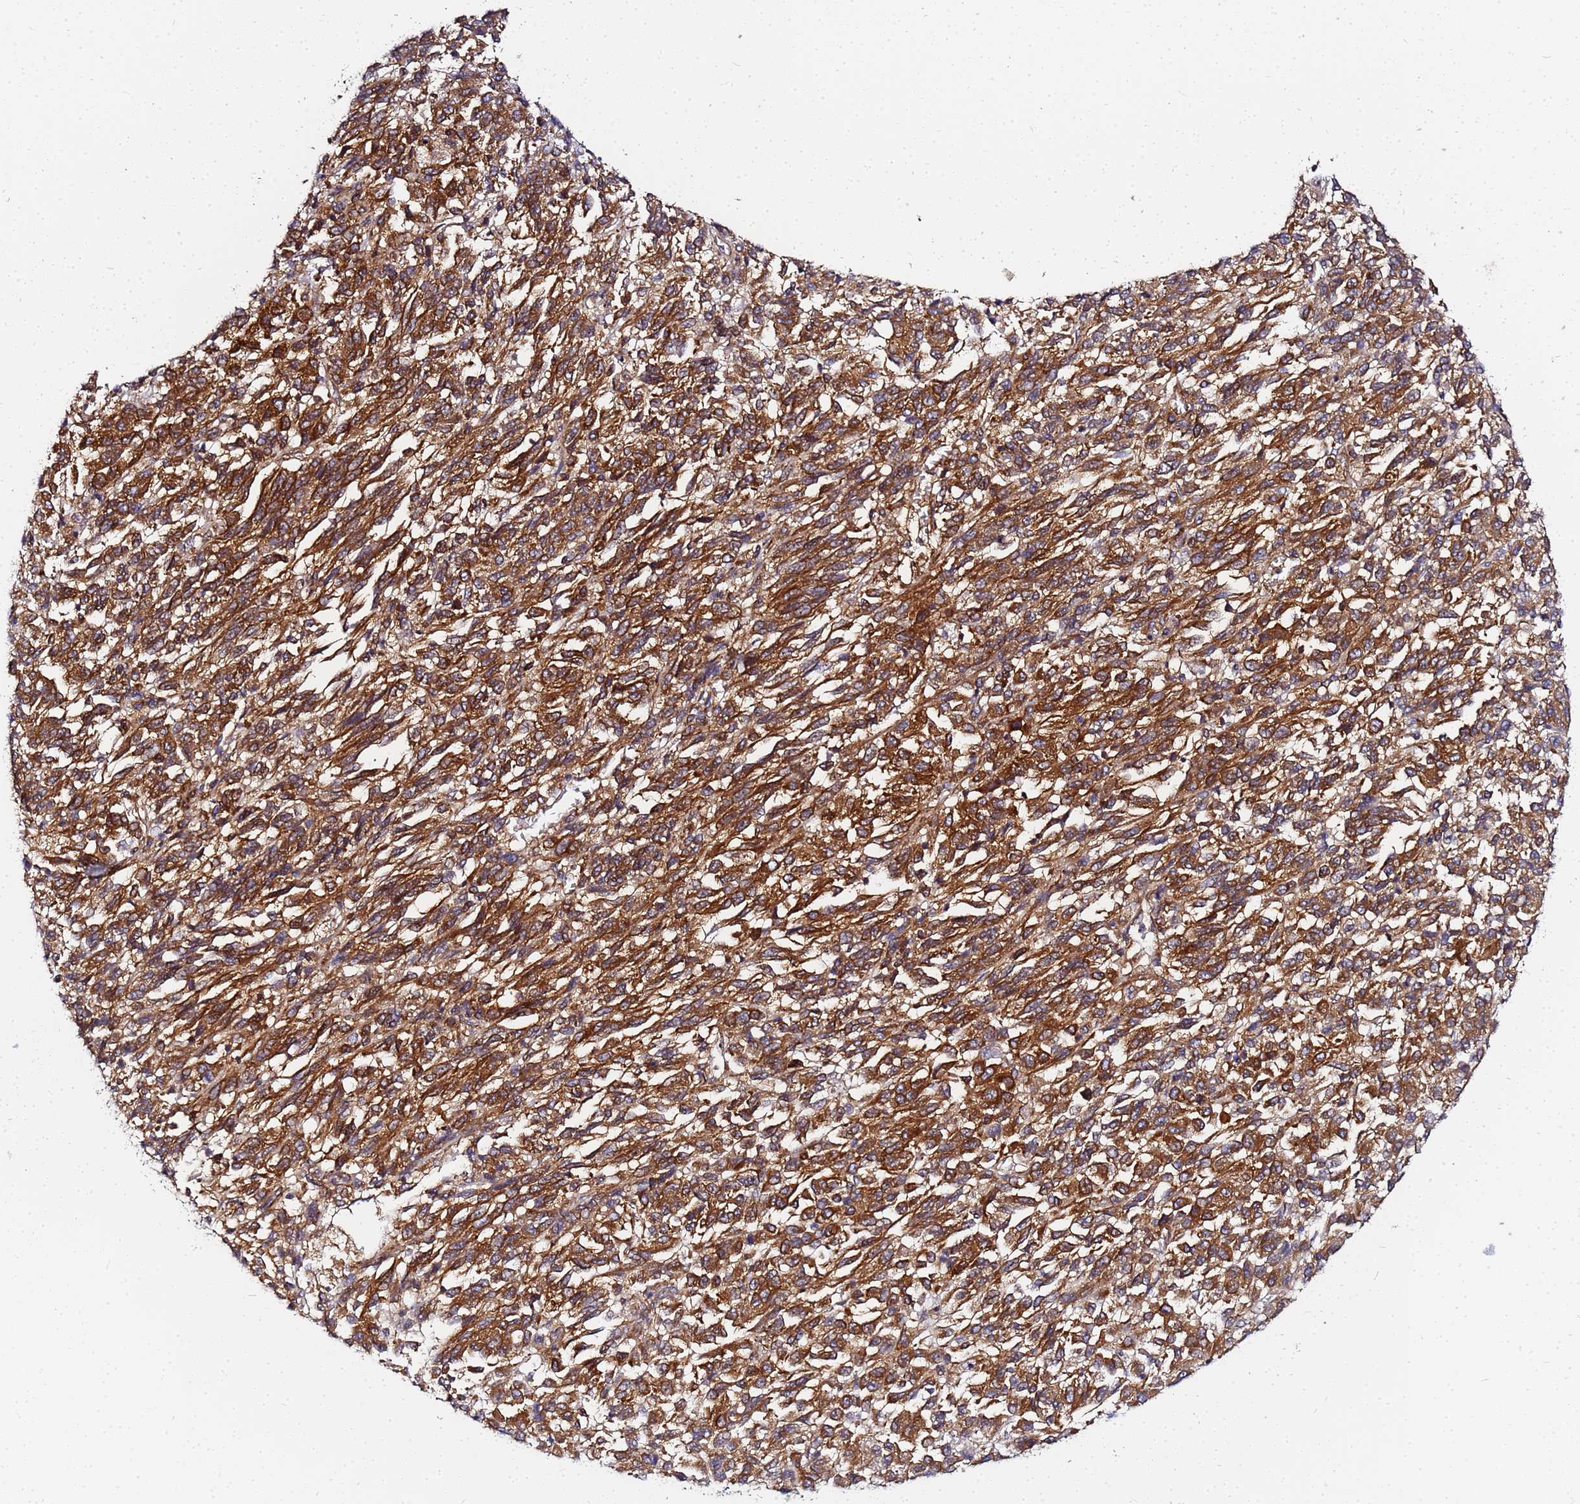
{"staining": {"intensity": "strong", "quantity": ">75%", "location": "cytoplasmic/membranous"}, "tissue": "melanoma", "cell_type": "Tumor cells", "image_type": "cancer", "snomed": [{"axis": "morphology", "description": "Malignant melanoma, Metastatic site"}, {"axis": "topography", "description": "Lung"}], "caption": "This photomicrograph demonstrates immunohistochemistry (IHC) staining of human melanoma, with high strong cytoplasmic/membranous staining in approximately >75% of tumor cells.", "gene": "CHM", "patient": {"sex": "male", "age": 64}}